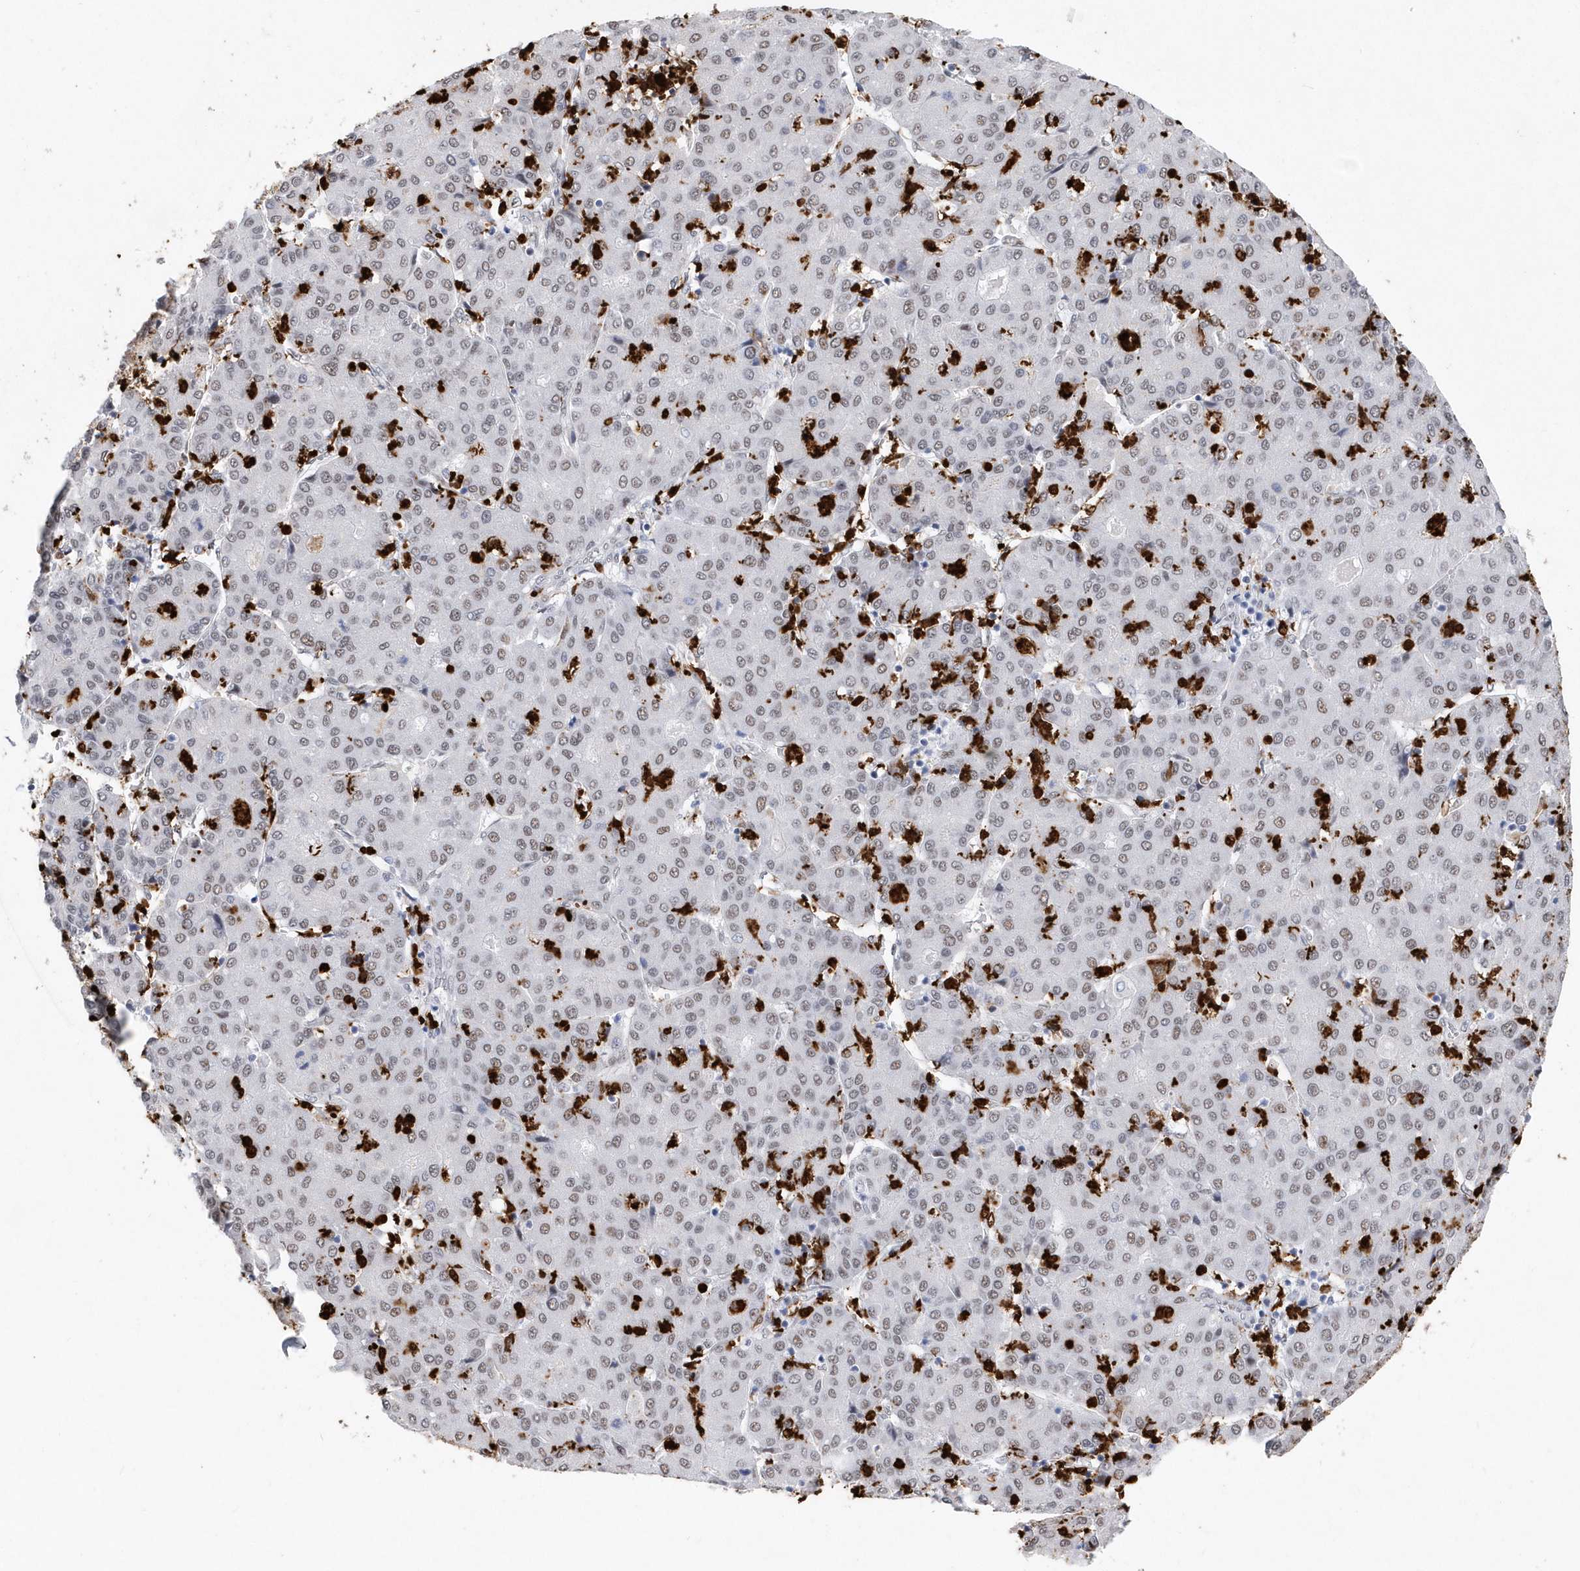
{"staining": {"intensity": "weak", "quantity": "25%-75%", "location": "nuclear"}, "tissue": "liver cancer", "cell_type": "Tumor cells", "image_type": "cancer", "snomed": [{"axis": "morphology", "description": "Carcinoma, Hepatocellular, NOS"}, {"axis": "topography", "description": "Liver"}], "caption": "Immunohistochemistry of human liver hepatocellular carcinoma exhibits low levels of weak nuclear positivity in about 25%-75% of tumor cells. Ihc stains the protein of interest in brown and the nuclei are stained blue.", "gene": "RPP30", "patient": {"sex": "male", "age": 65}}